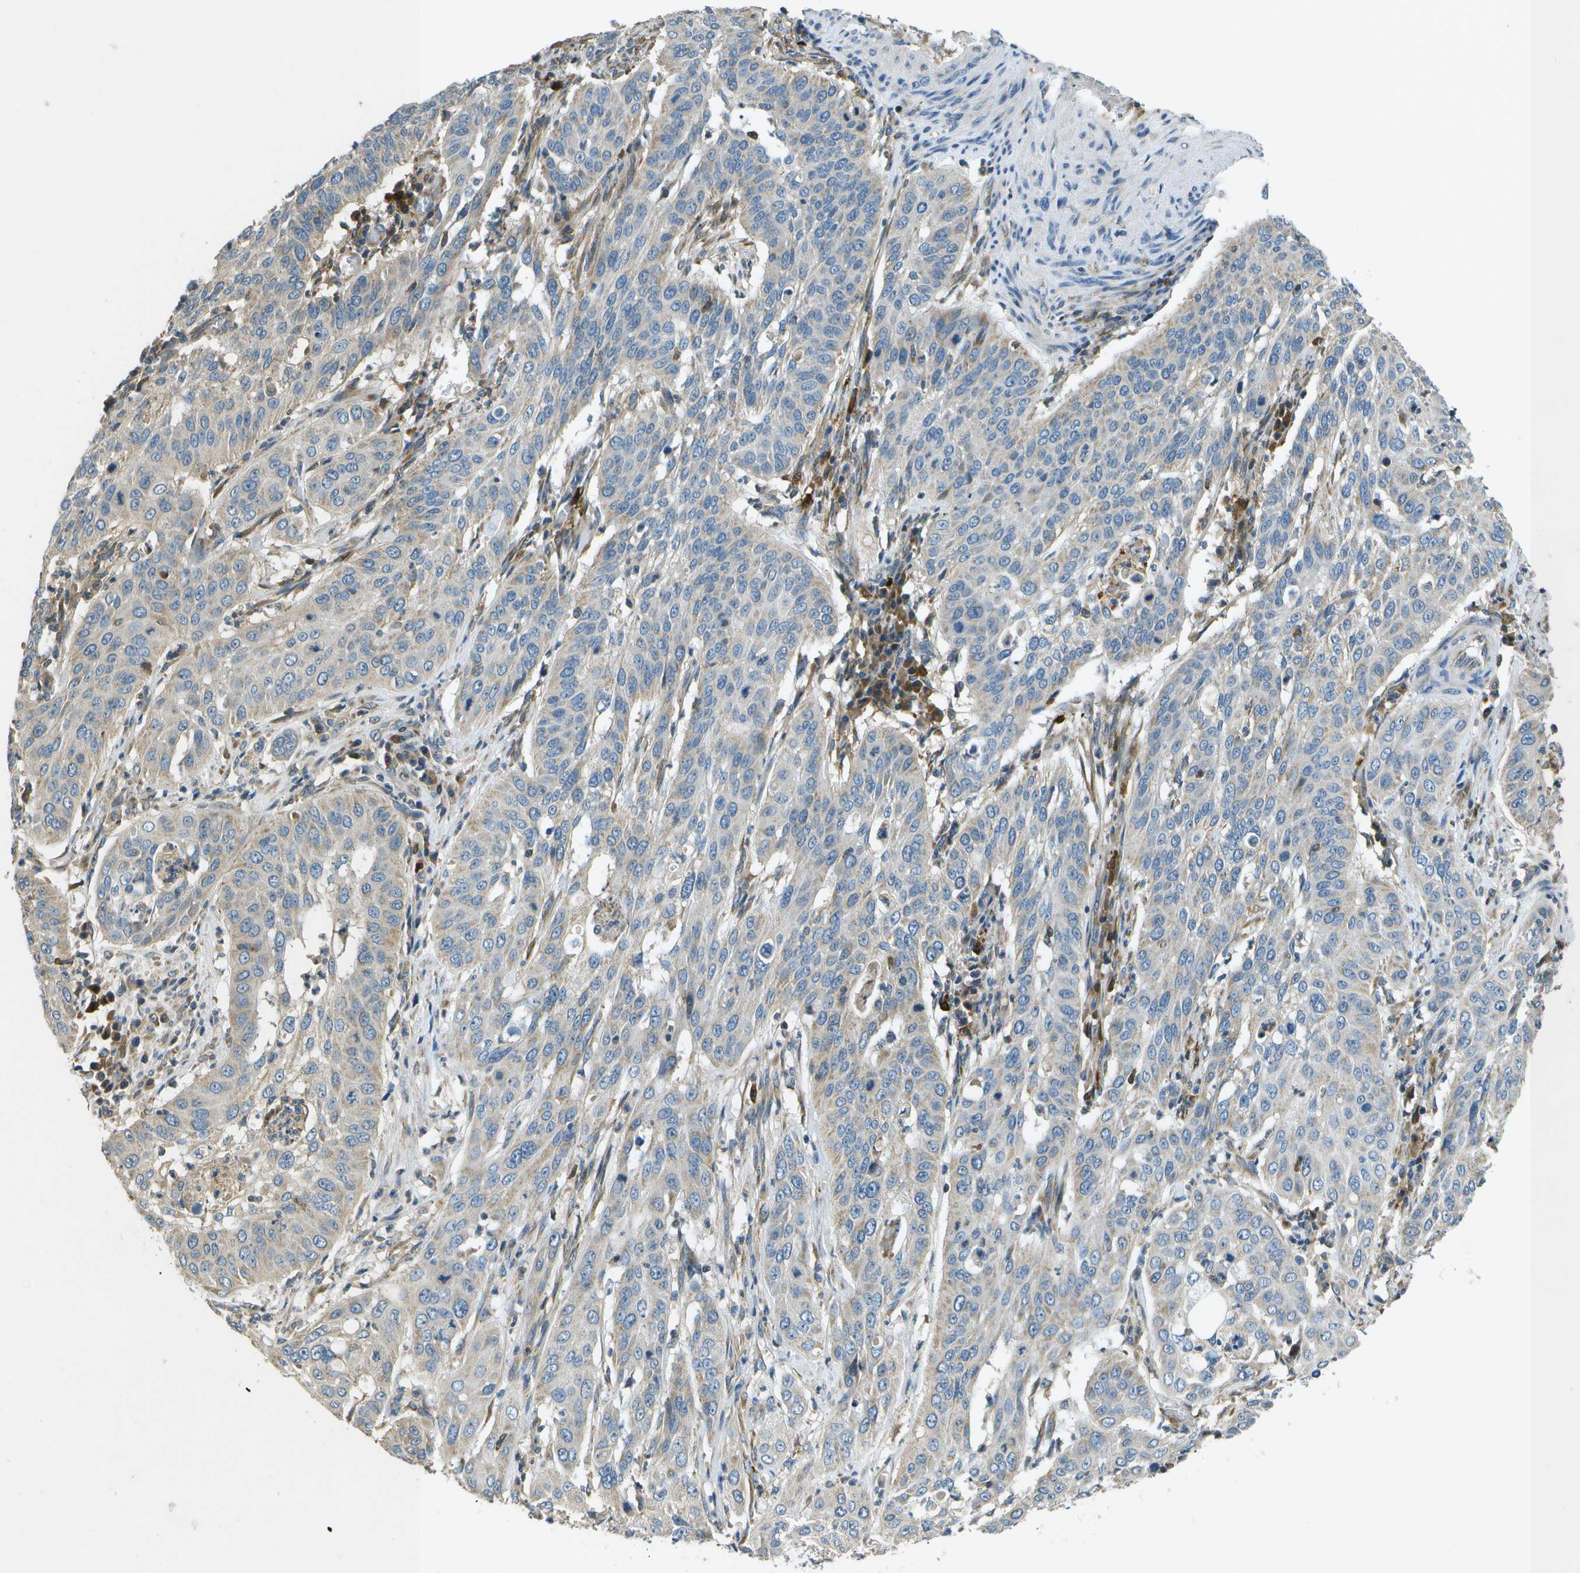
{"staining": {"intensity": "weak", "quantity": "<25%", "location": "cytoplasmic/membranous"}, "tissue": "cervical cancer", "cell_type": "Tumor cells", "image_type": "cancer", "snomed": [{"axis": "morphology", "description": "Normal tissue, NOS"}, {"axis": "morphology", "description": "Squamous cell carcinoma, NOS"}, {"axis": "topography", "description": "Cervix"}], "caption": "This is an immunohistochemistry (IHC) histopathology image of squamous cell carcinoma (cervical). There is no positivity in tumor cells.", "gene": "SAMSN1", "patient": {"sex": "female", "age": 39}}